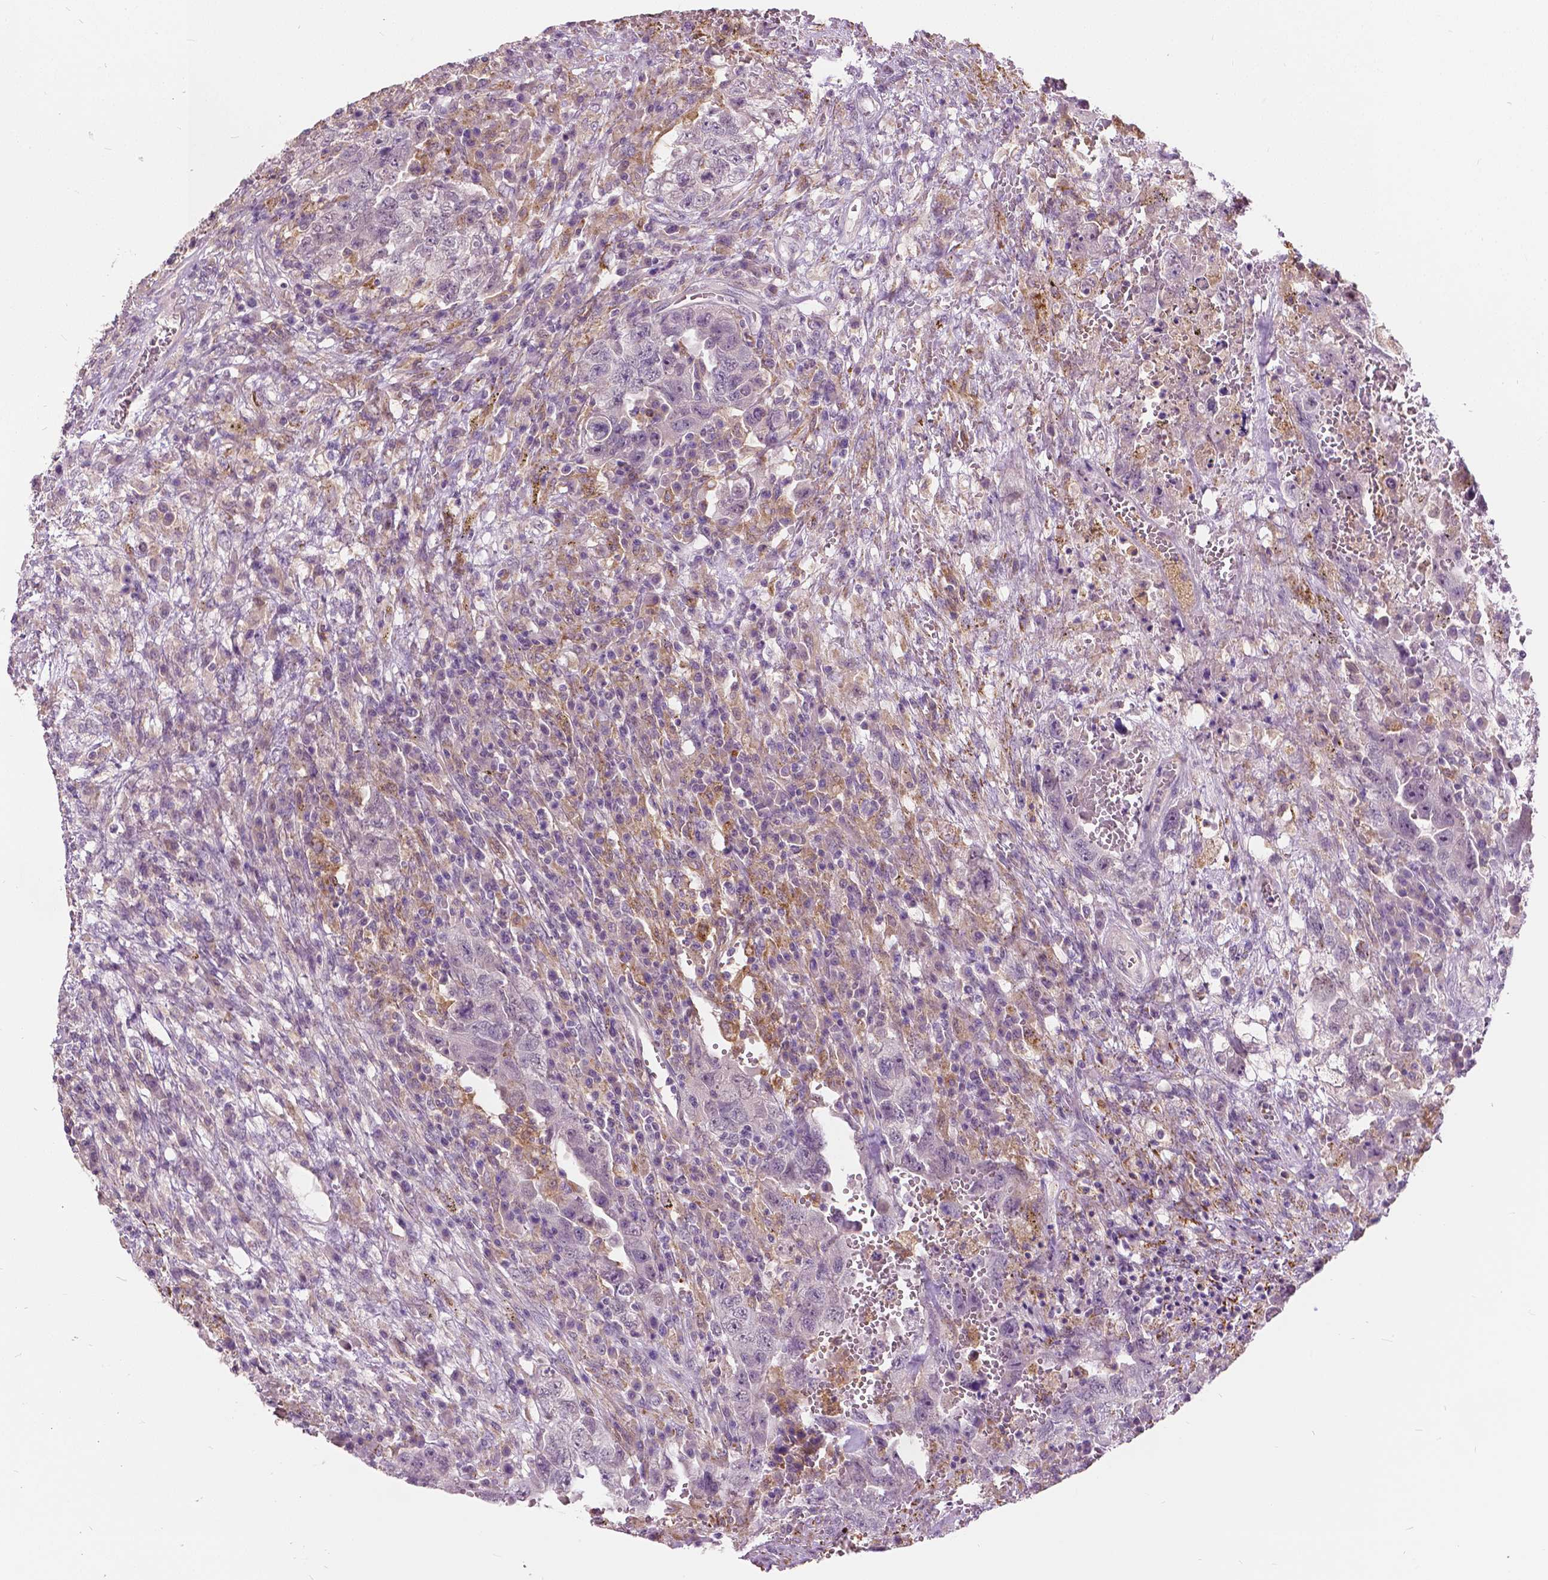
{"staining": {"intensity": "negative", "quantity": "none", "location": "none"}, "tissue": "testis cancer", "cell_type": "Tumor cells", "image_type": "cancer", "snomed": [{"axis": "morphology", "description": "Carcinoma, Embryonal, NOS"}, {"axis": "topography", "description": "Testis"}], "caption": "Testis embryonal carcinoma was stained to show a protein in brown. There is no significant staining in tumor cells.", "gene": "DLX6", "patient": {"sex": "male", "age": 26}}